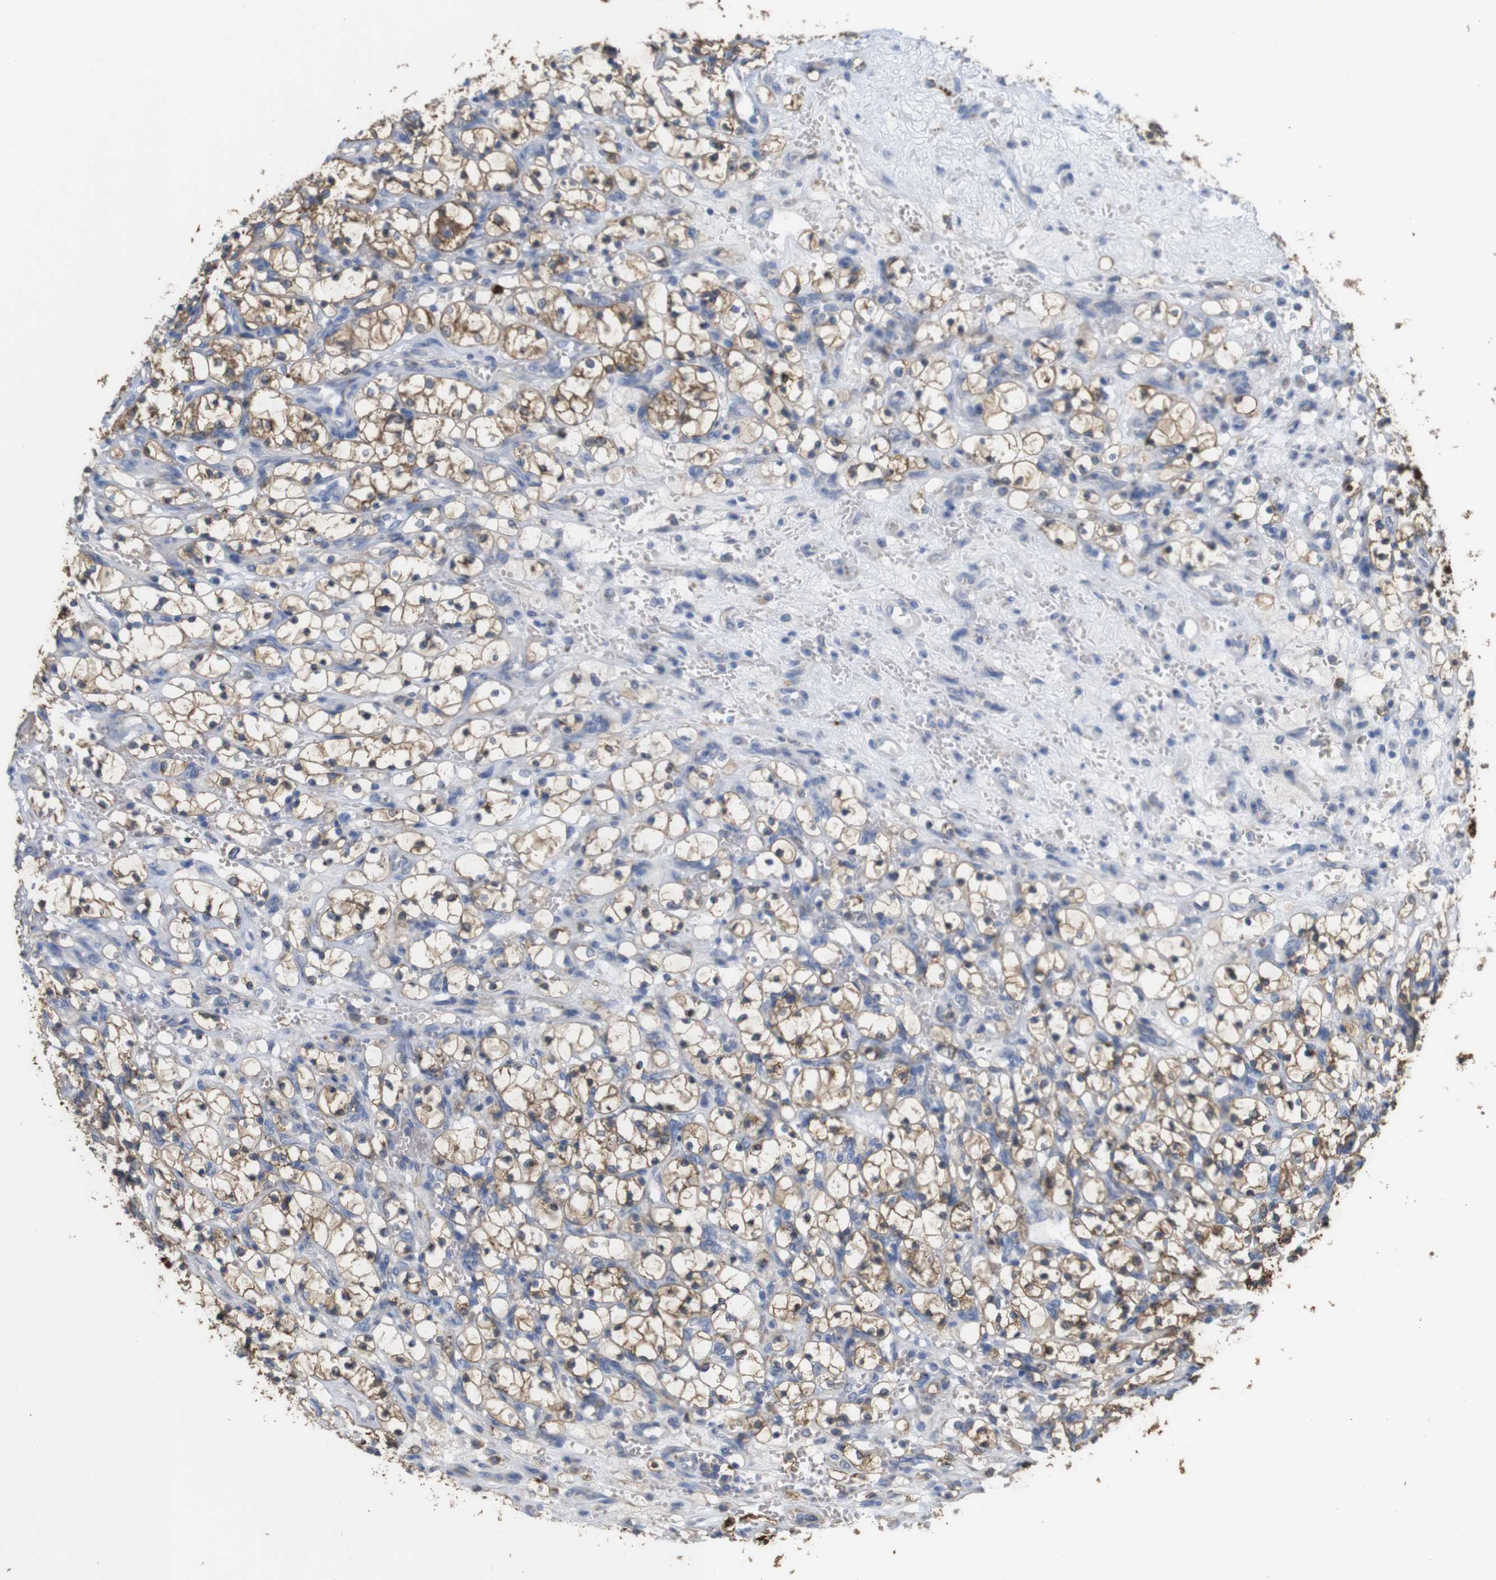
{"staining": {"intensity": "moderate", "quantity": ">75%", "location": "cytoplasmic/membranous"}, "tissue": "renal cancer", "cell_type": "Tumor cells", "image_type": "cancer", "snomed": [{"axis": "morphology", "description": "Adenocarcinoma, NOS"}, {"axis": "topography", "description": "Kidney"}], "caption": "An immunohistochemistry image of tumor tissue is shown. Protein staining in brown highlights moderate cytoplasmic/membranous positivity in renal adenocarcinoma within tumor cells.", "gene": "PTPRR", "patient": {"sex": "female", "age": 69}}